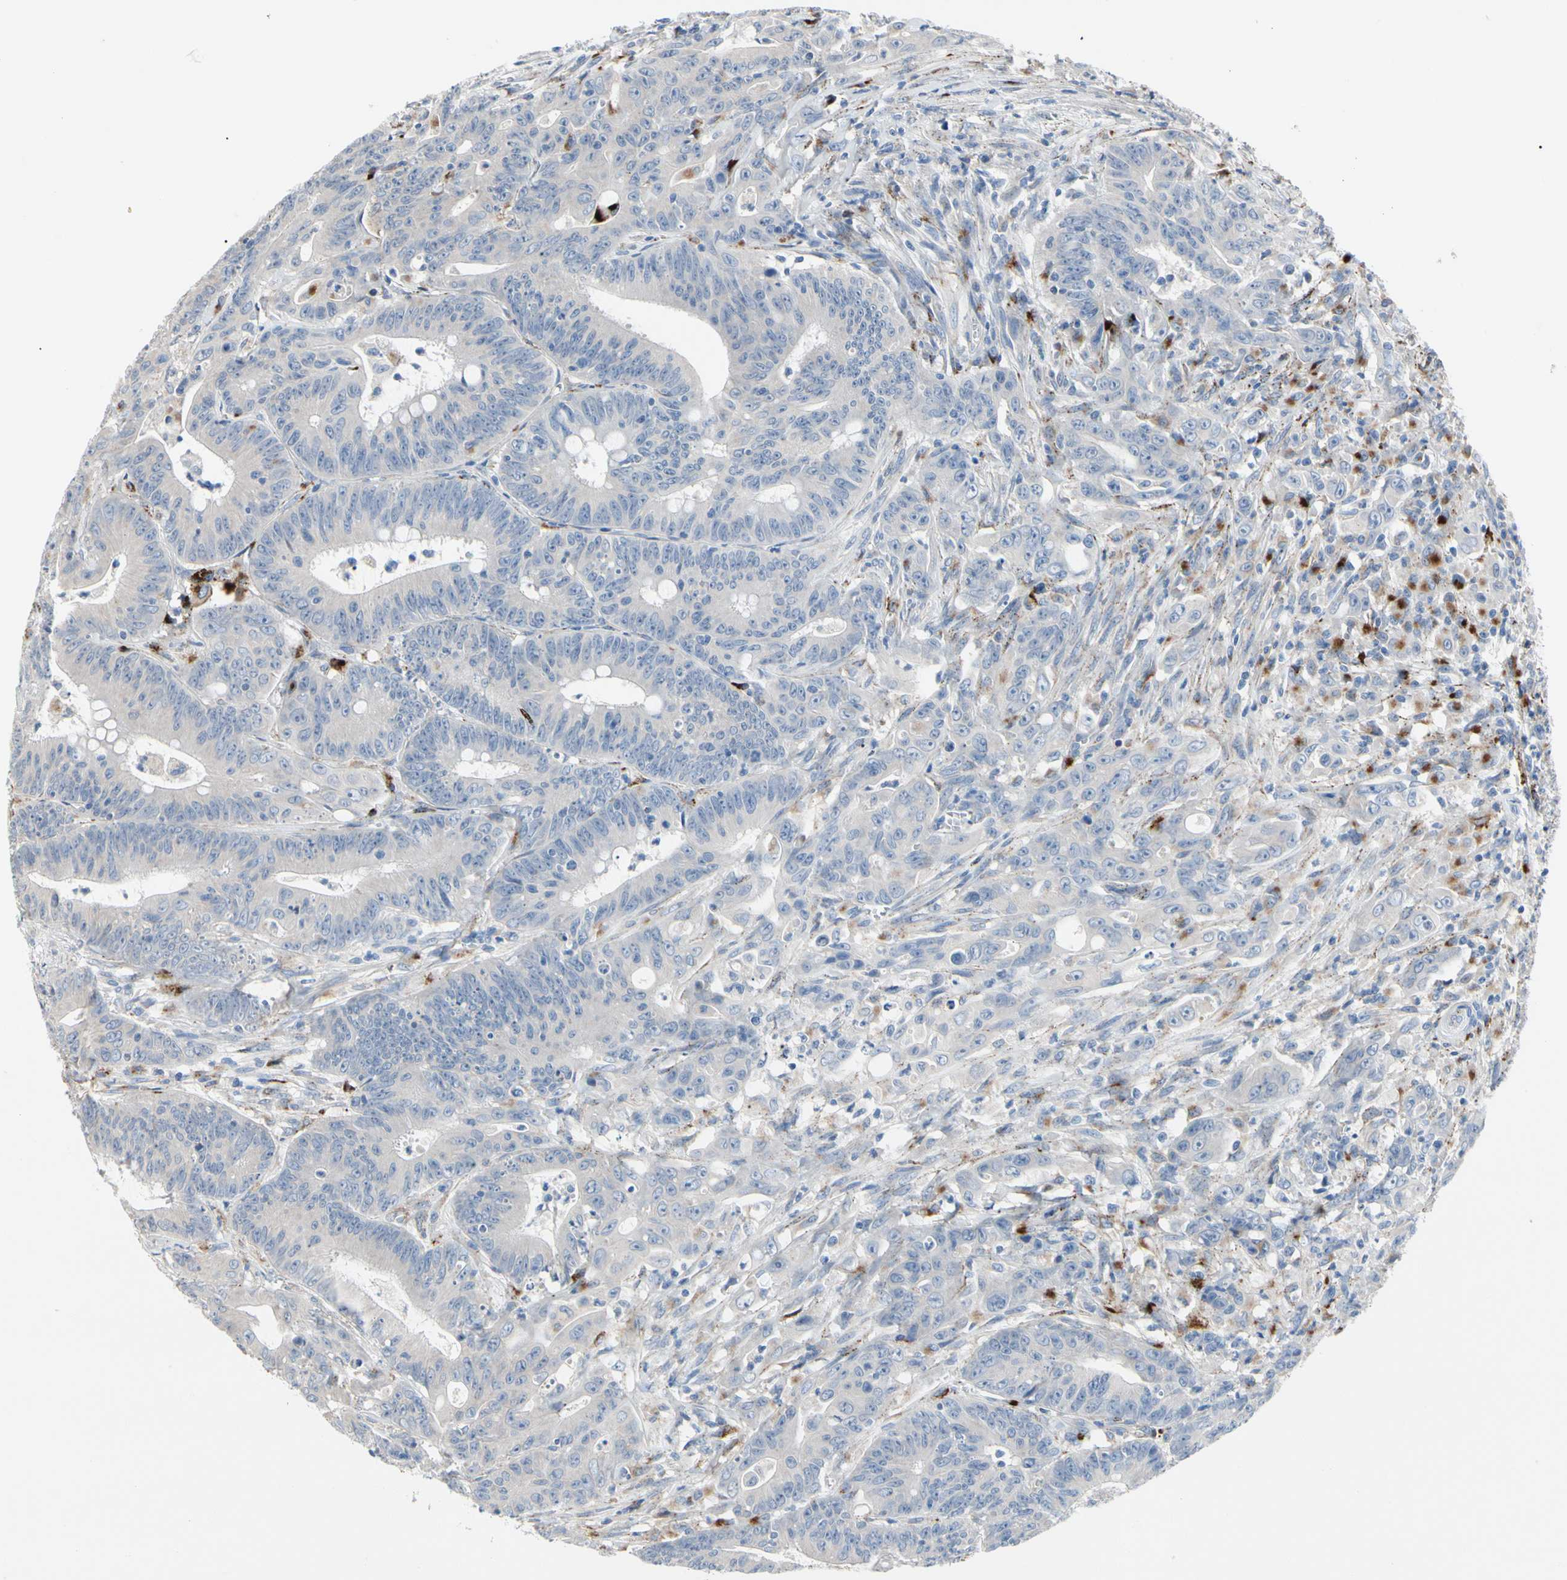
{"staining": {"intensity": "negative", "quantity": "none", "location": "none"}, "tissue": "colorectal cancer", "cell_type": "Tumor cells", "image_type": "cancer", "snomed": [{"axis": "morphology", "description": "Adenocarcinoma, NOS"}, {"axis": "topography", "description": "Colon"}], "caption": "This is a photomicrograph of immunohistochemistry staining of colorectal cancer (adenocarcinoma), which shows no expression in tumor cells.", "gene": "RETSAT", "patient": {"sex": "male", "age": 45}}